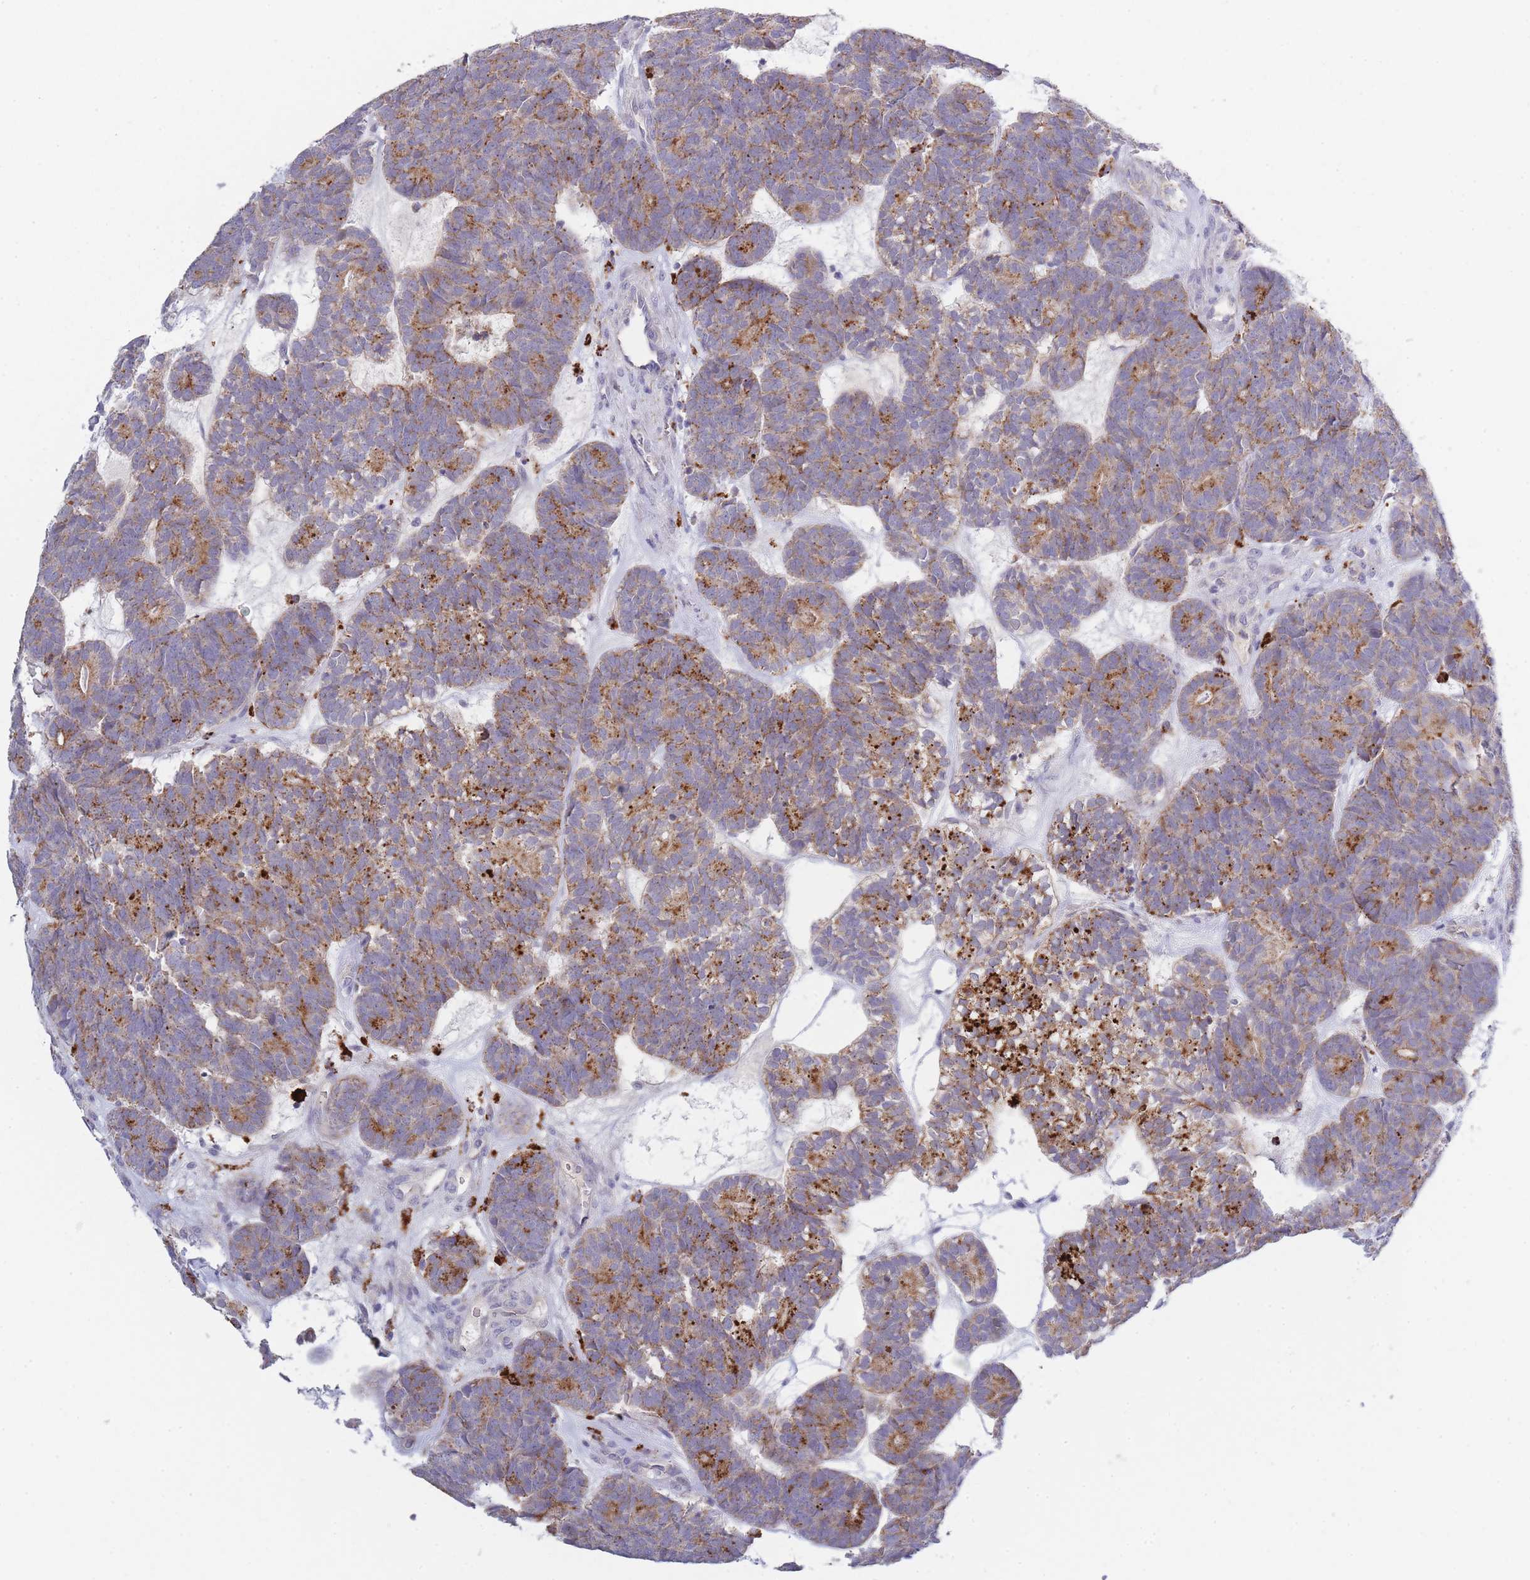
{"staining": {"intensity": "strong", "quantity": "<25%", "location": "cytoplasmic/membranous"}, "tissue": "head and neck cancer", "cell_type": "Tumor cells", "image_type": "cancer", "snomed": [{"axis": "morphology", "description": "Adenocarcinoma, NOS"}, {"axis": "topography", "description": "Head-Neck"}], "caption": "A histopathology image of human head and neck cancer (adenocarcinoma) stained for a protein reveals strong cytoplasmic/membranous brown staining in tumor cells. (Brightfield microscopy of DAB IHC at high magnification).", "gene": "TRIM61", "patient": {"sex": "female", "age": 81}}